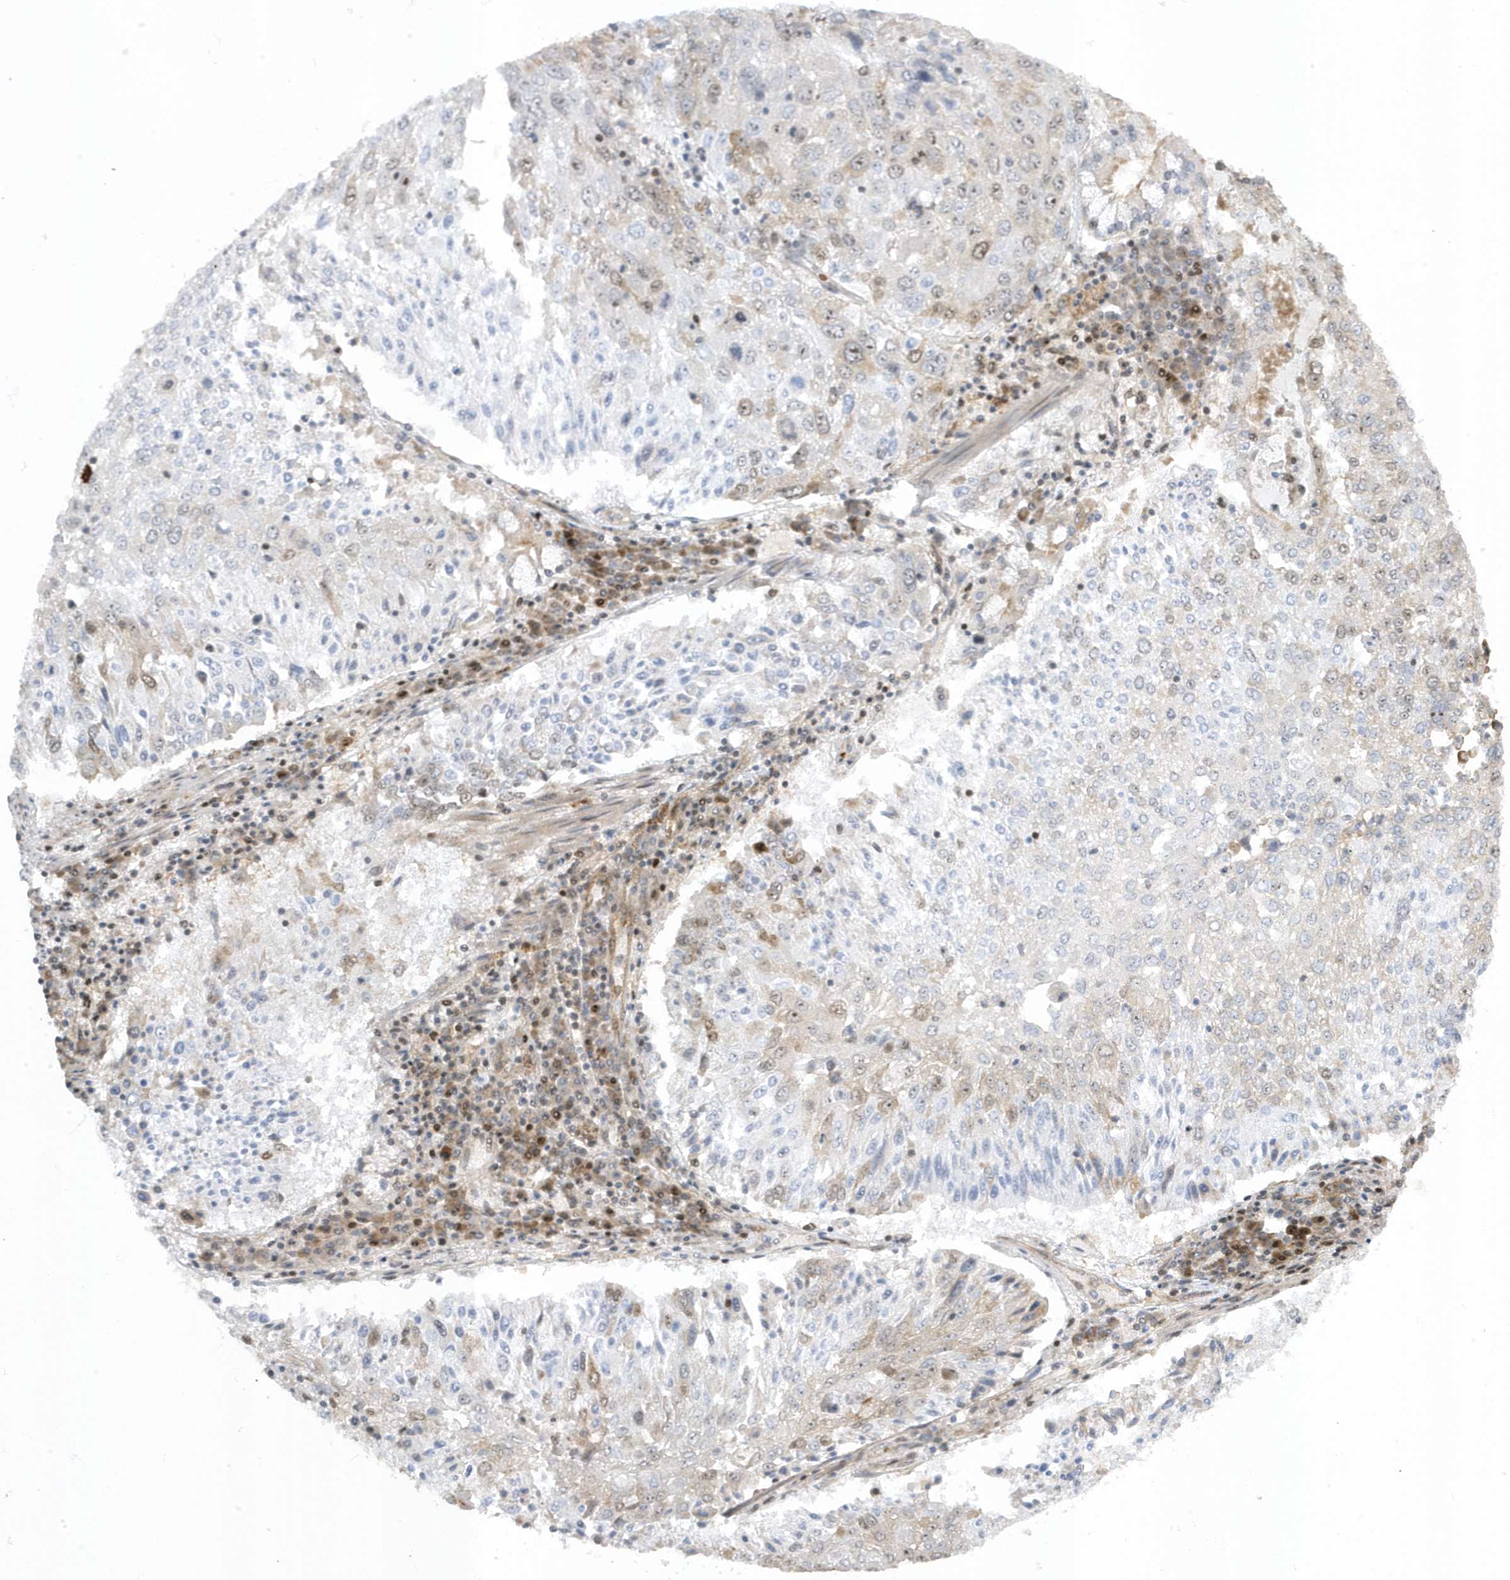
{"staining": {"intensity": "weak", "quantity": "<25%", "location": "nuclear"}, "tissue": "lung cancer", "cell_type": "Tumor cells", "image_type": "cancer", "snomed": [{"axis": "morphology", "description": "Squamous cell carcinoma, NOS"}, {"axis": "topography", "description": "Lung"}], "caption": "DAB immunohistochemical staining of lung cancer reveals no significant expression in tumor cells.", "gene": "MAP7D3", "patient": {"sex": "male", "age": 65}}